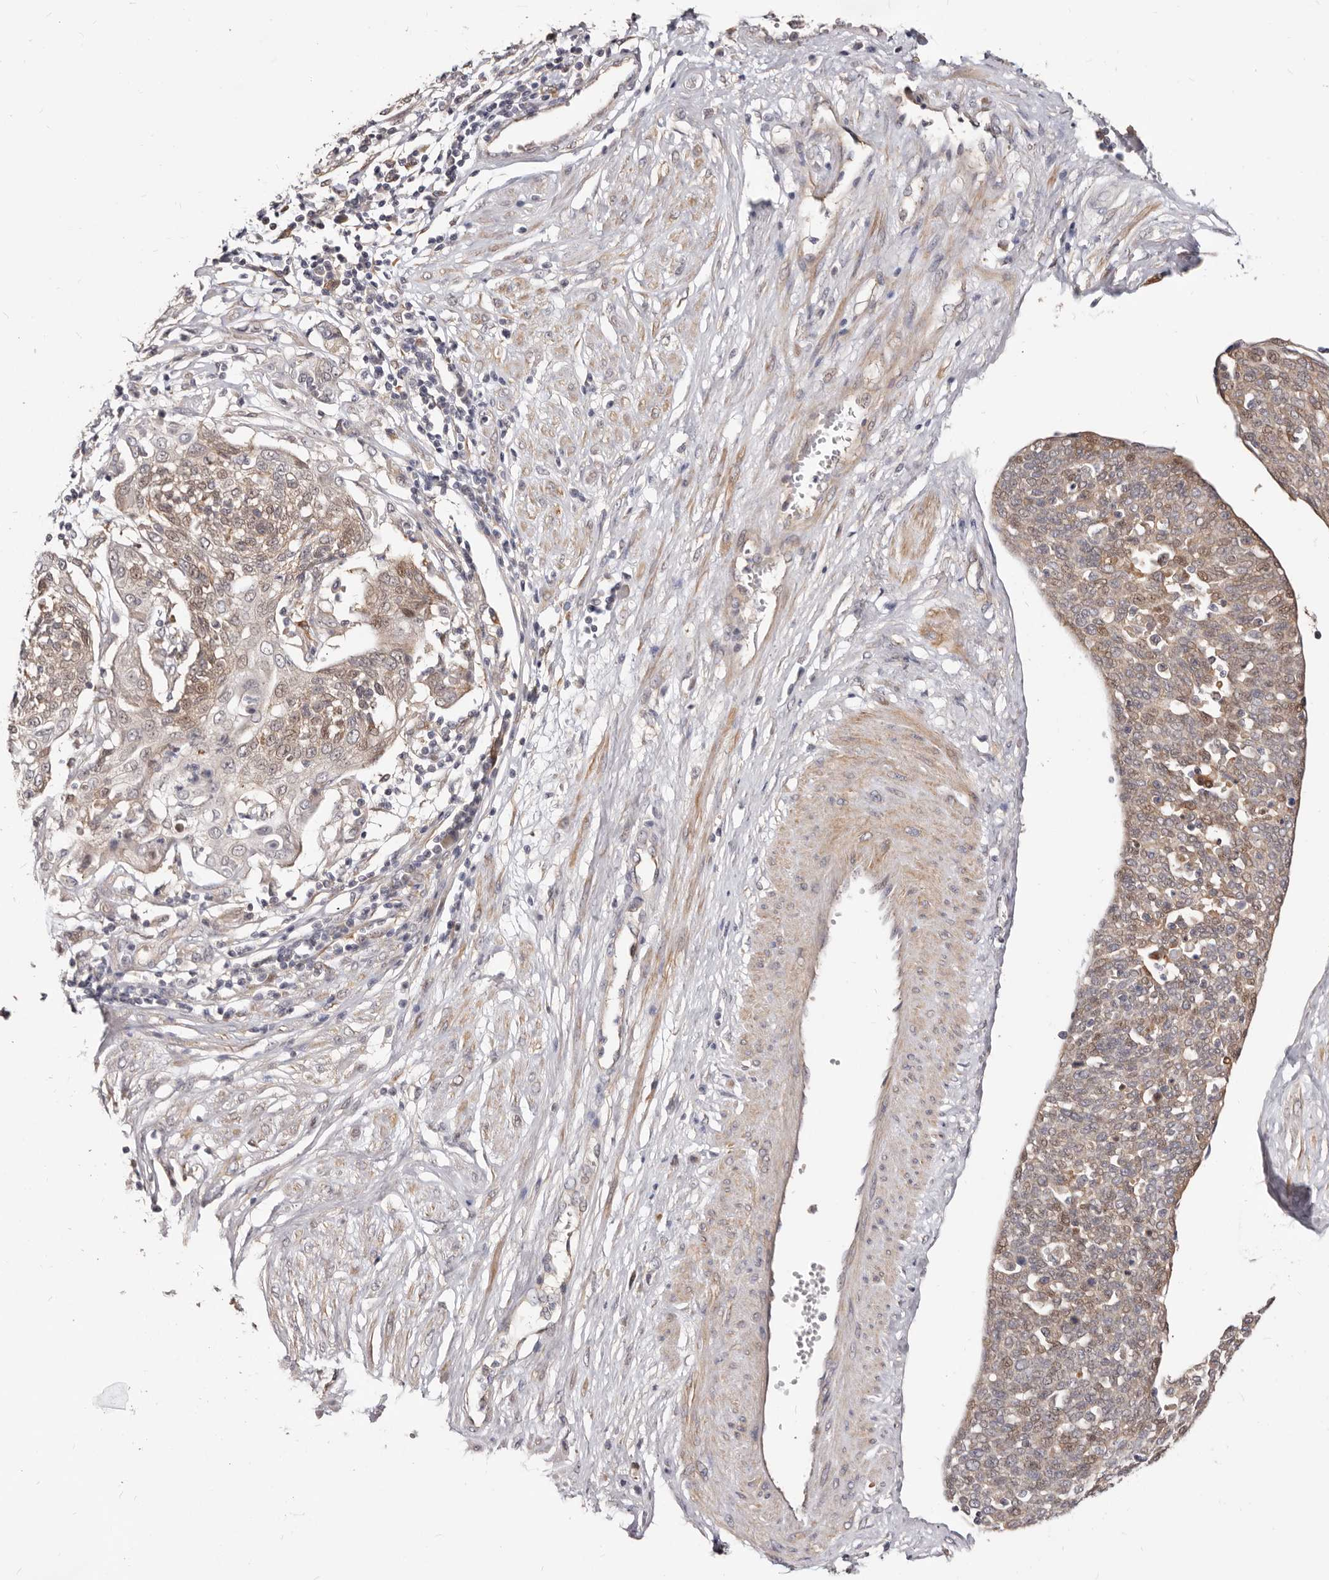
{"staining": {"intensity": "weak", "quantity": ">75%", "location": "cytoplasmic/membranous"}, "tissue": "cervical cancer", "cell_type": "Tumor cells", "image_type": "cancer", "snomed": [{"axis": "morphology", "description": "Squamous cell carcinoma, NOS"}, {"axis": "topography", "description": "Cervix"}], "caption": "A photomicrograph of cervical cancer stained for a protein reveals weak cytoplasmic/membranous brown staining in tumor cells. The protein is stained brown, and the nuclei are stained in blue (DAB (3,3'-diaminobenzidine) IHC with brightfield microscopy, high magnification).", "gene": "GPATCH4", "patient": {"sex": "female", "age": 34}}